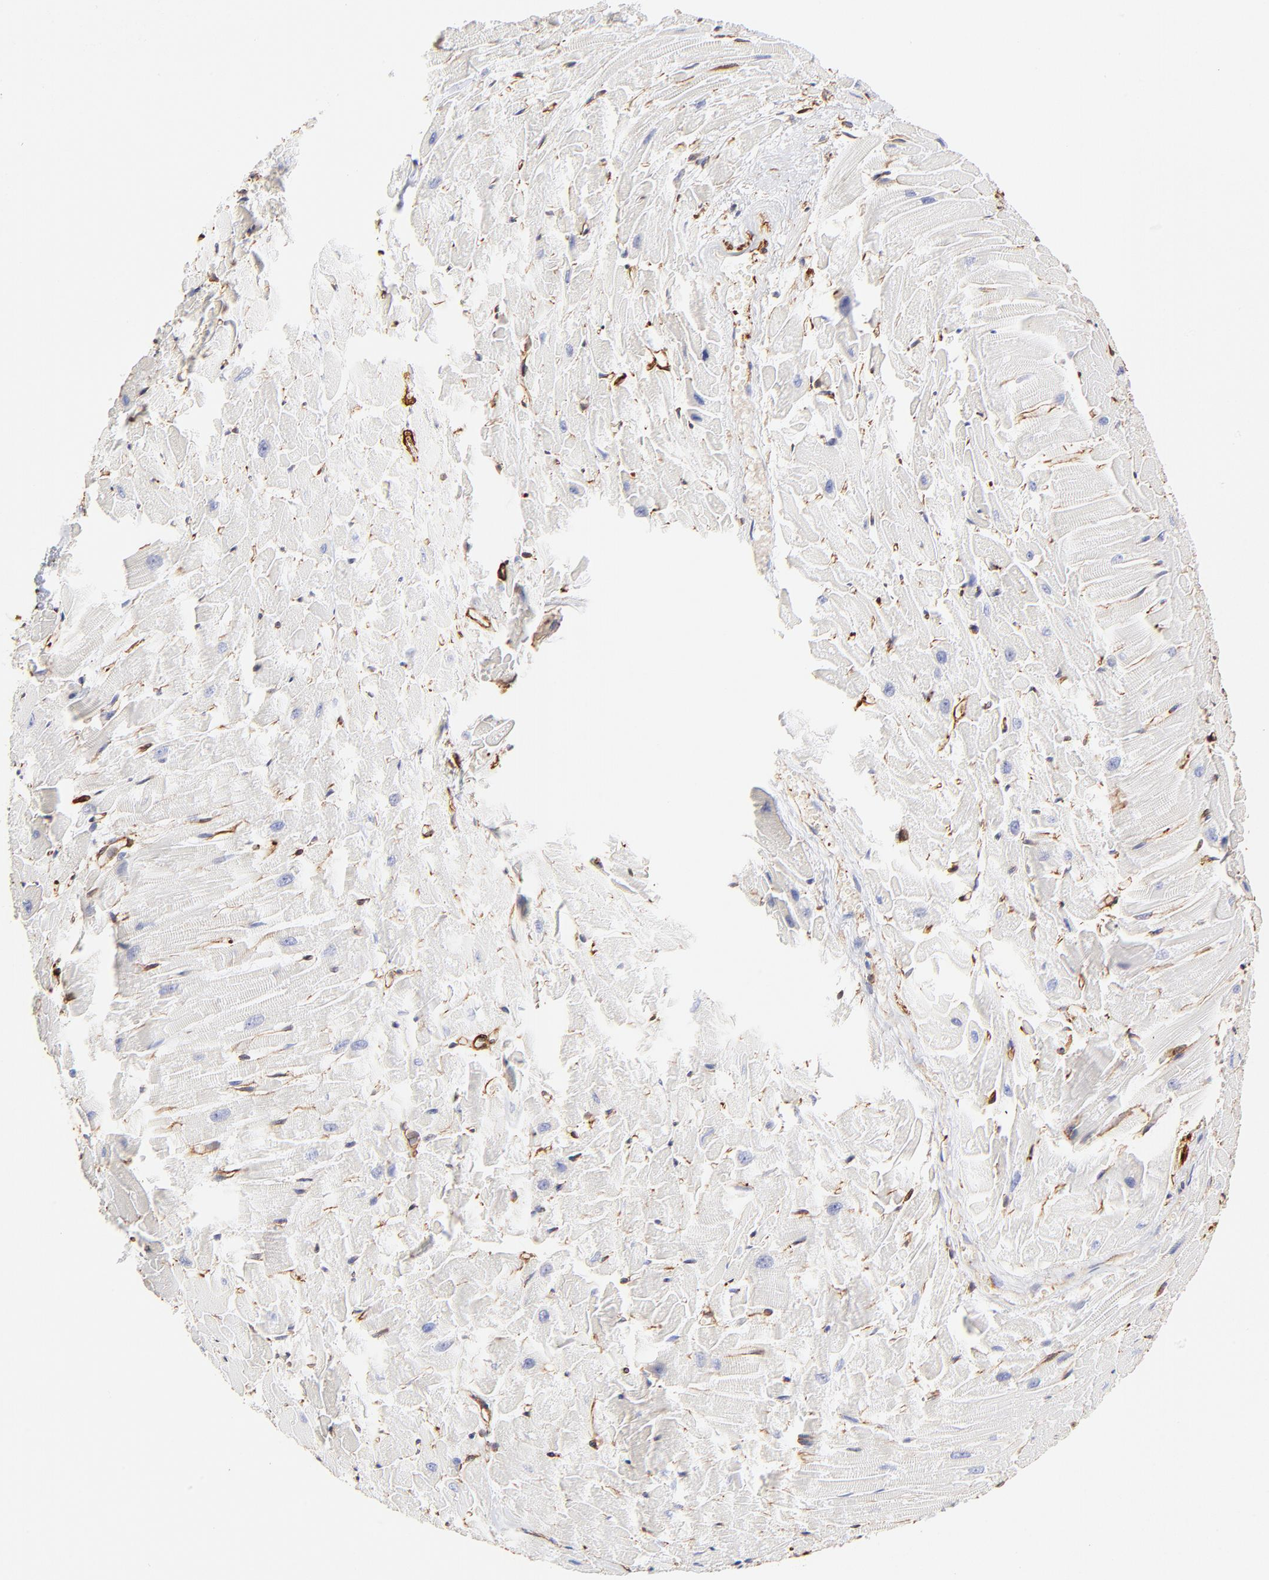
{"staining": {"intensity": "negative", "quantity": "none", "location": "none"}, "tissue": "heart muscle", "cell_type": "Cardiomyocytes", "image_type": "normal", "snomed": [{"axis": "morphology", "description": "Normal tissue, NOS"}, {"axis": "topography", "description": "Heart"}], "caption": "Immunohistochemistry photomicrograph of benign heart muscle: human heart muscle stained with DAB (3,3'-diaminobenzidine) reveals no significant protein positivity in cardiomyocytes. (Immunohistochemistry, brightfield microscopy, high magnification).", "gene": "FLNA", "patient": {"sex": "female", "age": 19}}